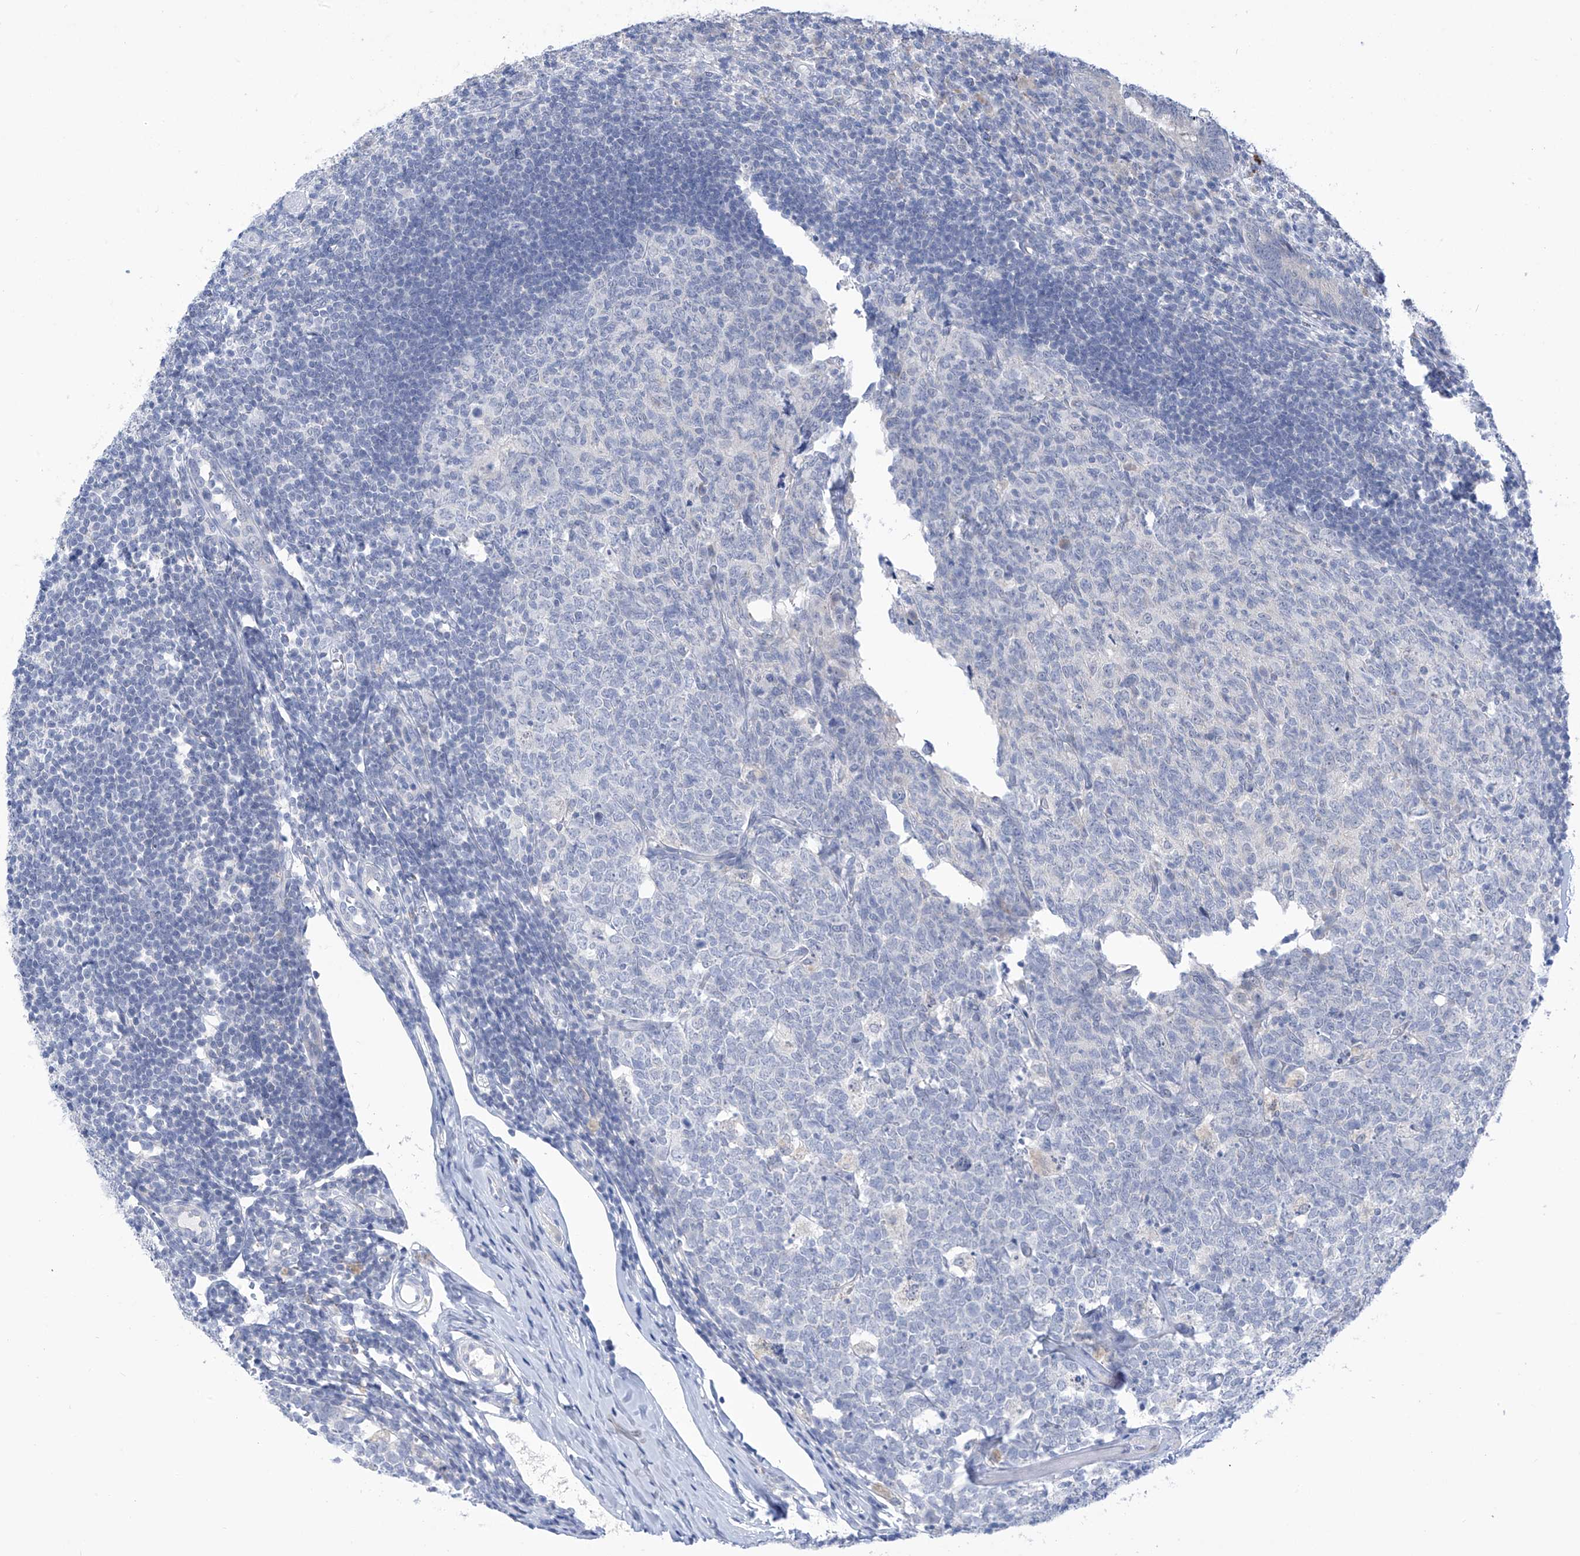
{"staining": {"intensity": "negative", "quantity": "none", "location": "none"}, "tissue": "appendix", "cell_type": "Glandular cells", "image_type": "normal", "snomed": [{"axis": "morphology", "description": "Normal tissue, NOS"}, {"axis": "topography", "description": "Appendix"}], "caption": "This is an IHC micrograph of benign human appendix. There is no positivity in glandular cells.", "gene": "IBA57", "patient": {"sex": "male", "age": 14}}